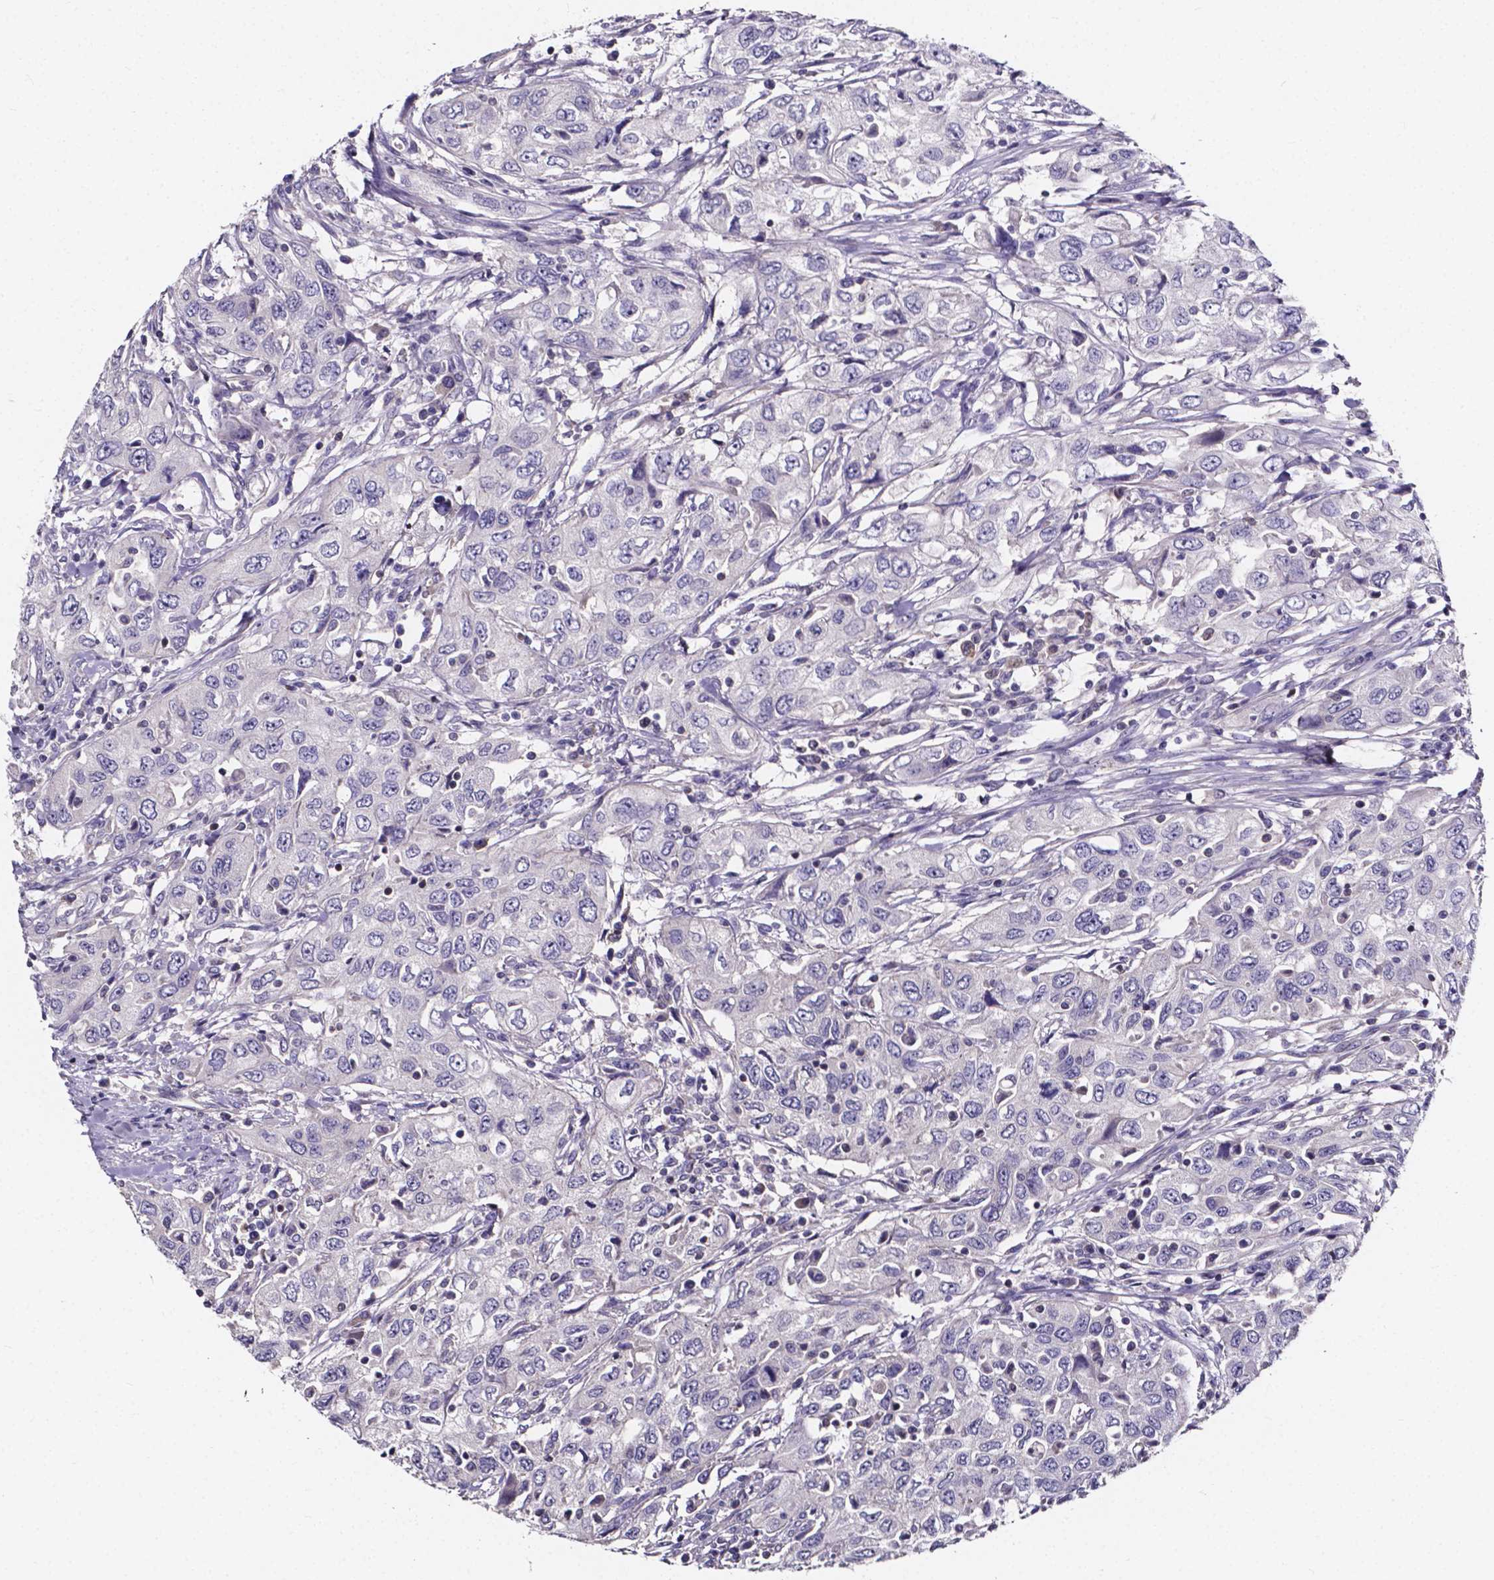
{"staining": {"intensity": "negative", "quantity": "none", "location": "none"}, "tissue": "urothelial cancer", "cell_type": "Tumor cells", "image_type": "cancer", "snomed": [{"axis": "morphology", "description": "Urothelial carcinoma, High grade"}, {"axis": "topography", "description": "Urinary bladder"}], "caption": "Immunohistochemistry (IHC) of human urothelial cancer reveals no positivity in tumor cells.", "gene": "THEMIS", "patient": {"sex": "male", "age": 76}}